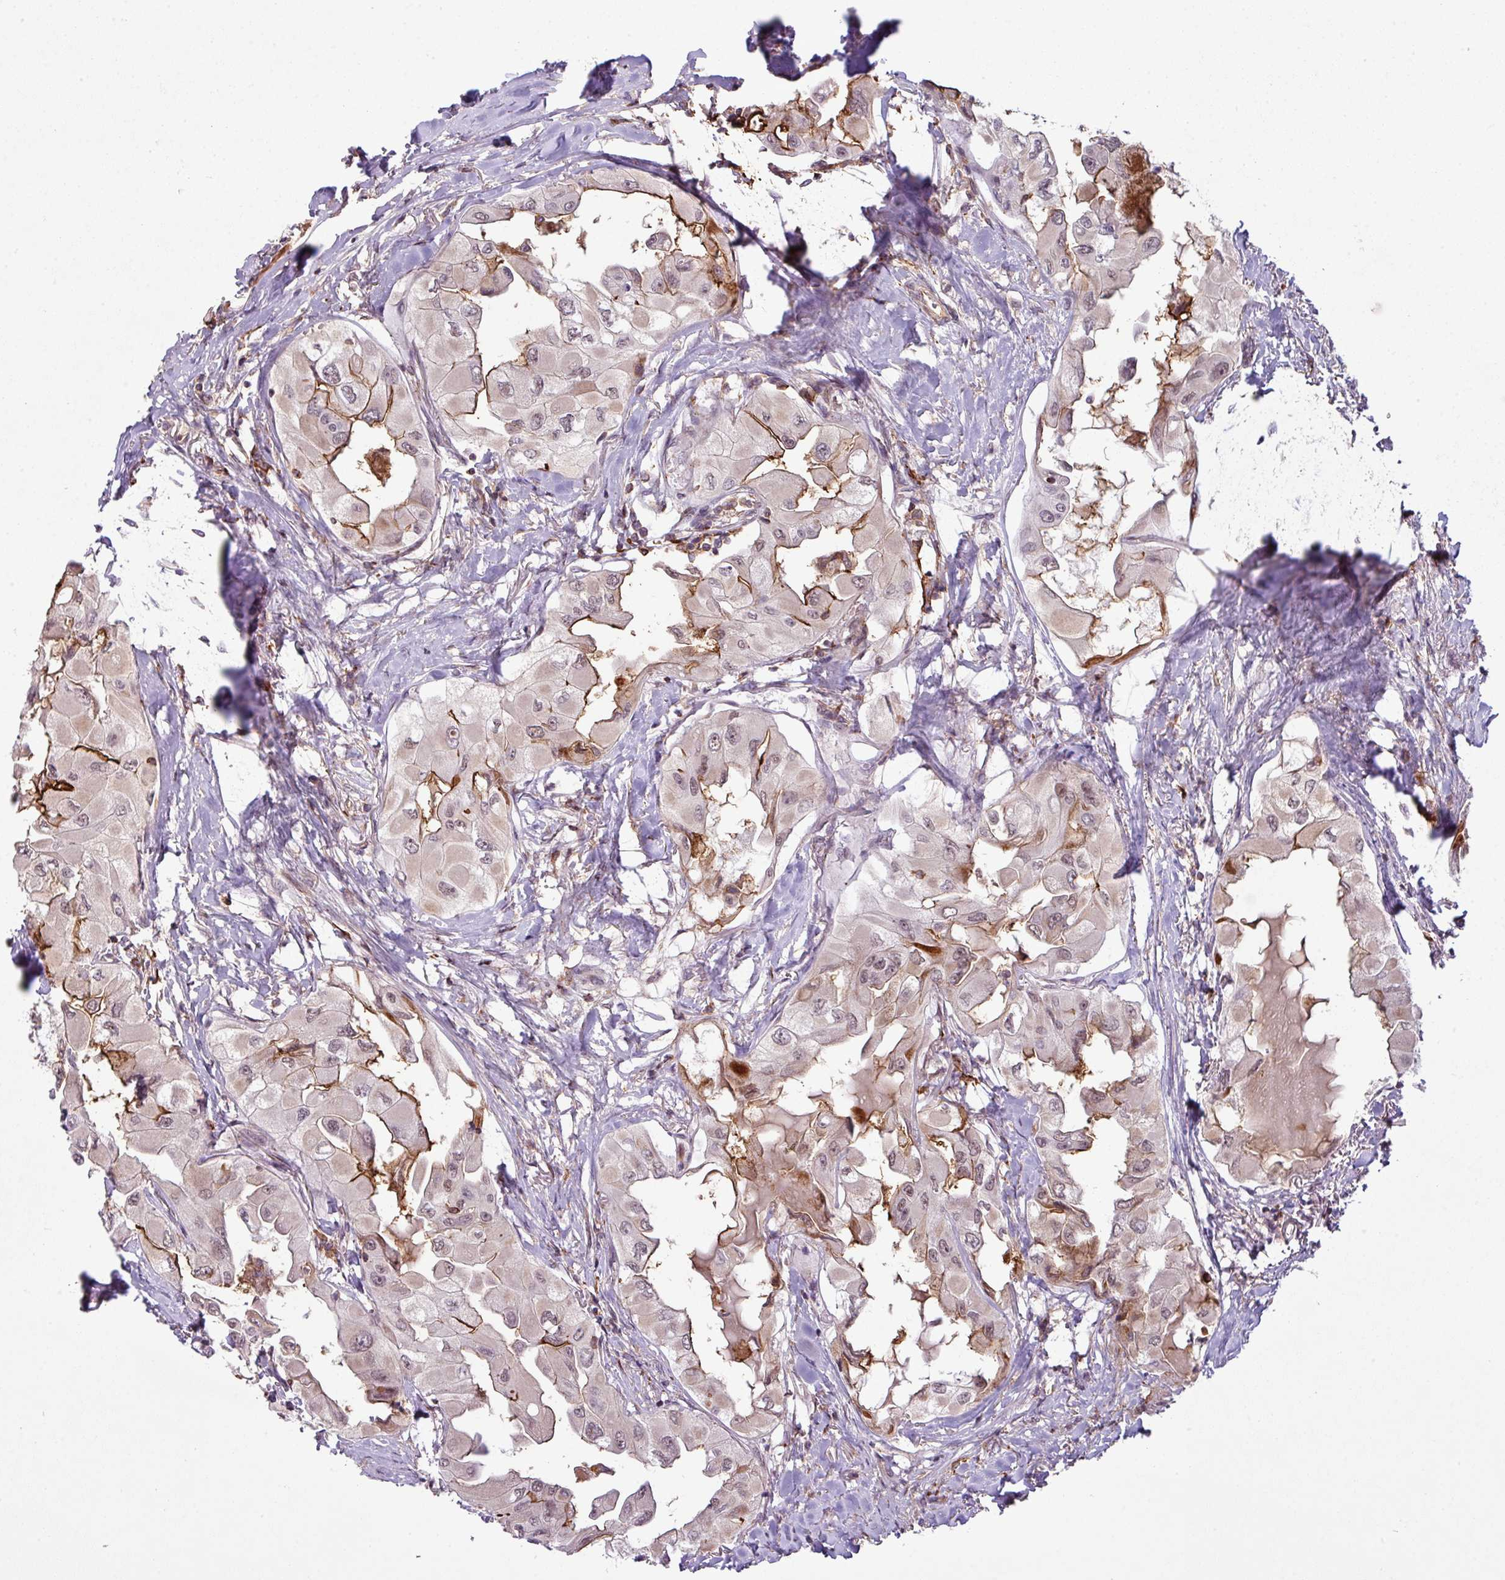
{"staining": {"intensity": "moderate", "quantity": "<25%", "location": "cytoplasmic/membranous,nuclear"}, "tissue": "thyroid cancer", "cell_type": "Tumor cells", "image_type": "cancer", "snomed": [{"axis": "morphology", "description": "Normal tissue, NOS"}, {"axis": "morphology", "description": "Papillary adenocarcinoma, NOS"}, {"axis": "topography", "description": "Thyroid gland"}], "caption": "This micrograph shows IHC staining of papillary adenocarcinoma (thyroid), with low moderate cytoplasmic/membranous and nuclear positivity in about <25% of tumor cells.", "gene": "ZC2HC1C", "patient": {"sex": "female", "age": 59}}